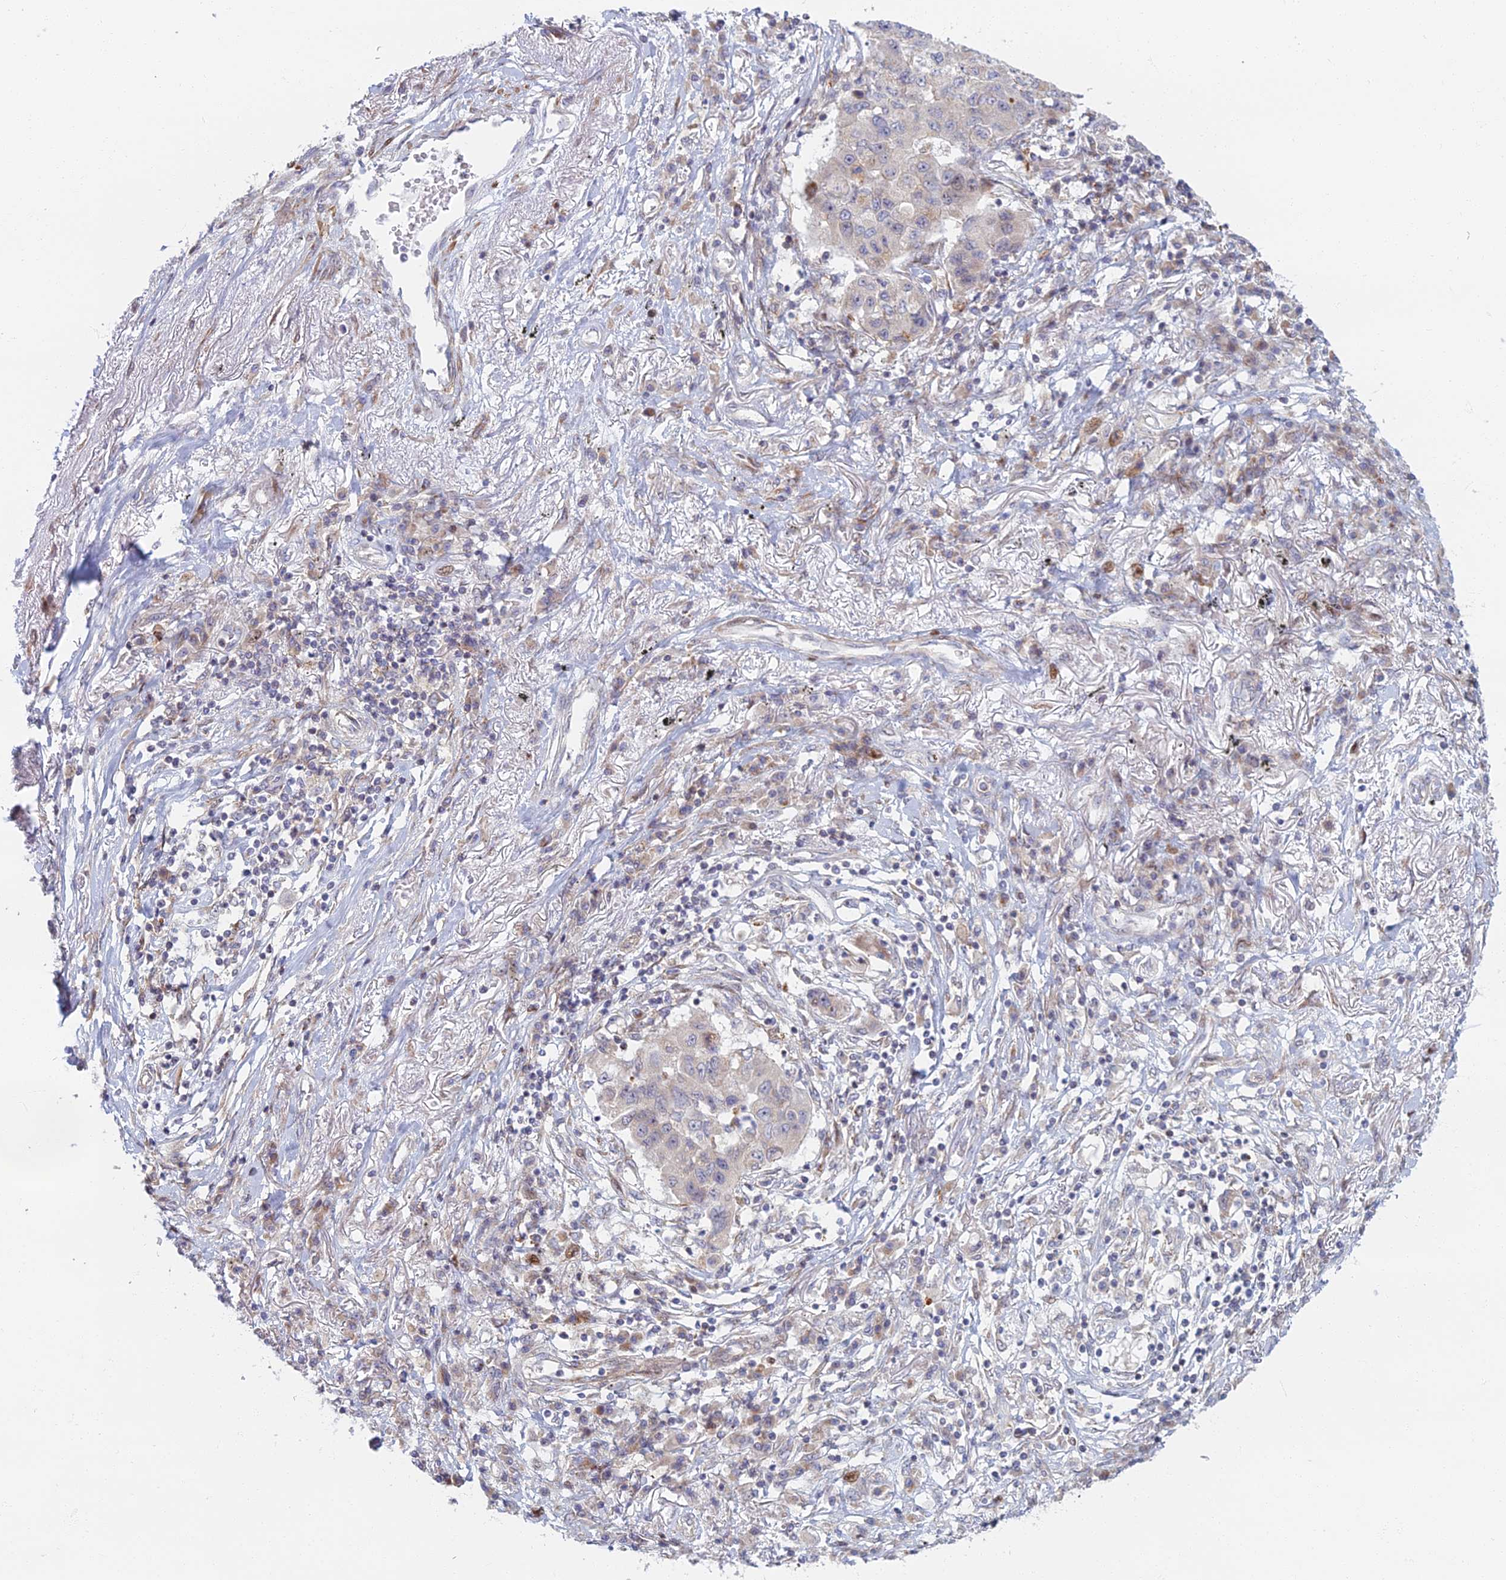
{"staining": {"intensity": "negative", "quantity": "none", "location": "none"}, "tissue": "lung cancer", "cell_type": "Tumor cells", "image_type": "cancer", "snomed": [{"axis": "morphology", "description": "Squamous cell carcinoma, NOS"}, {"axis": "topography", "description": "Lung"}], "caption": "High power microscopy micrograph of an IHC micrograph of lung cancer (squamous cell carcinoma), revealing no significant staining in tumor cells.", "gene": "C15orf40", "patient": {"sex": "male", "age": 74}}